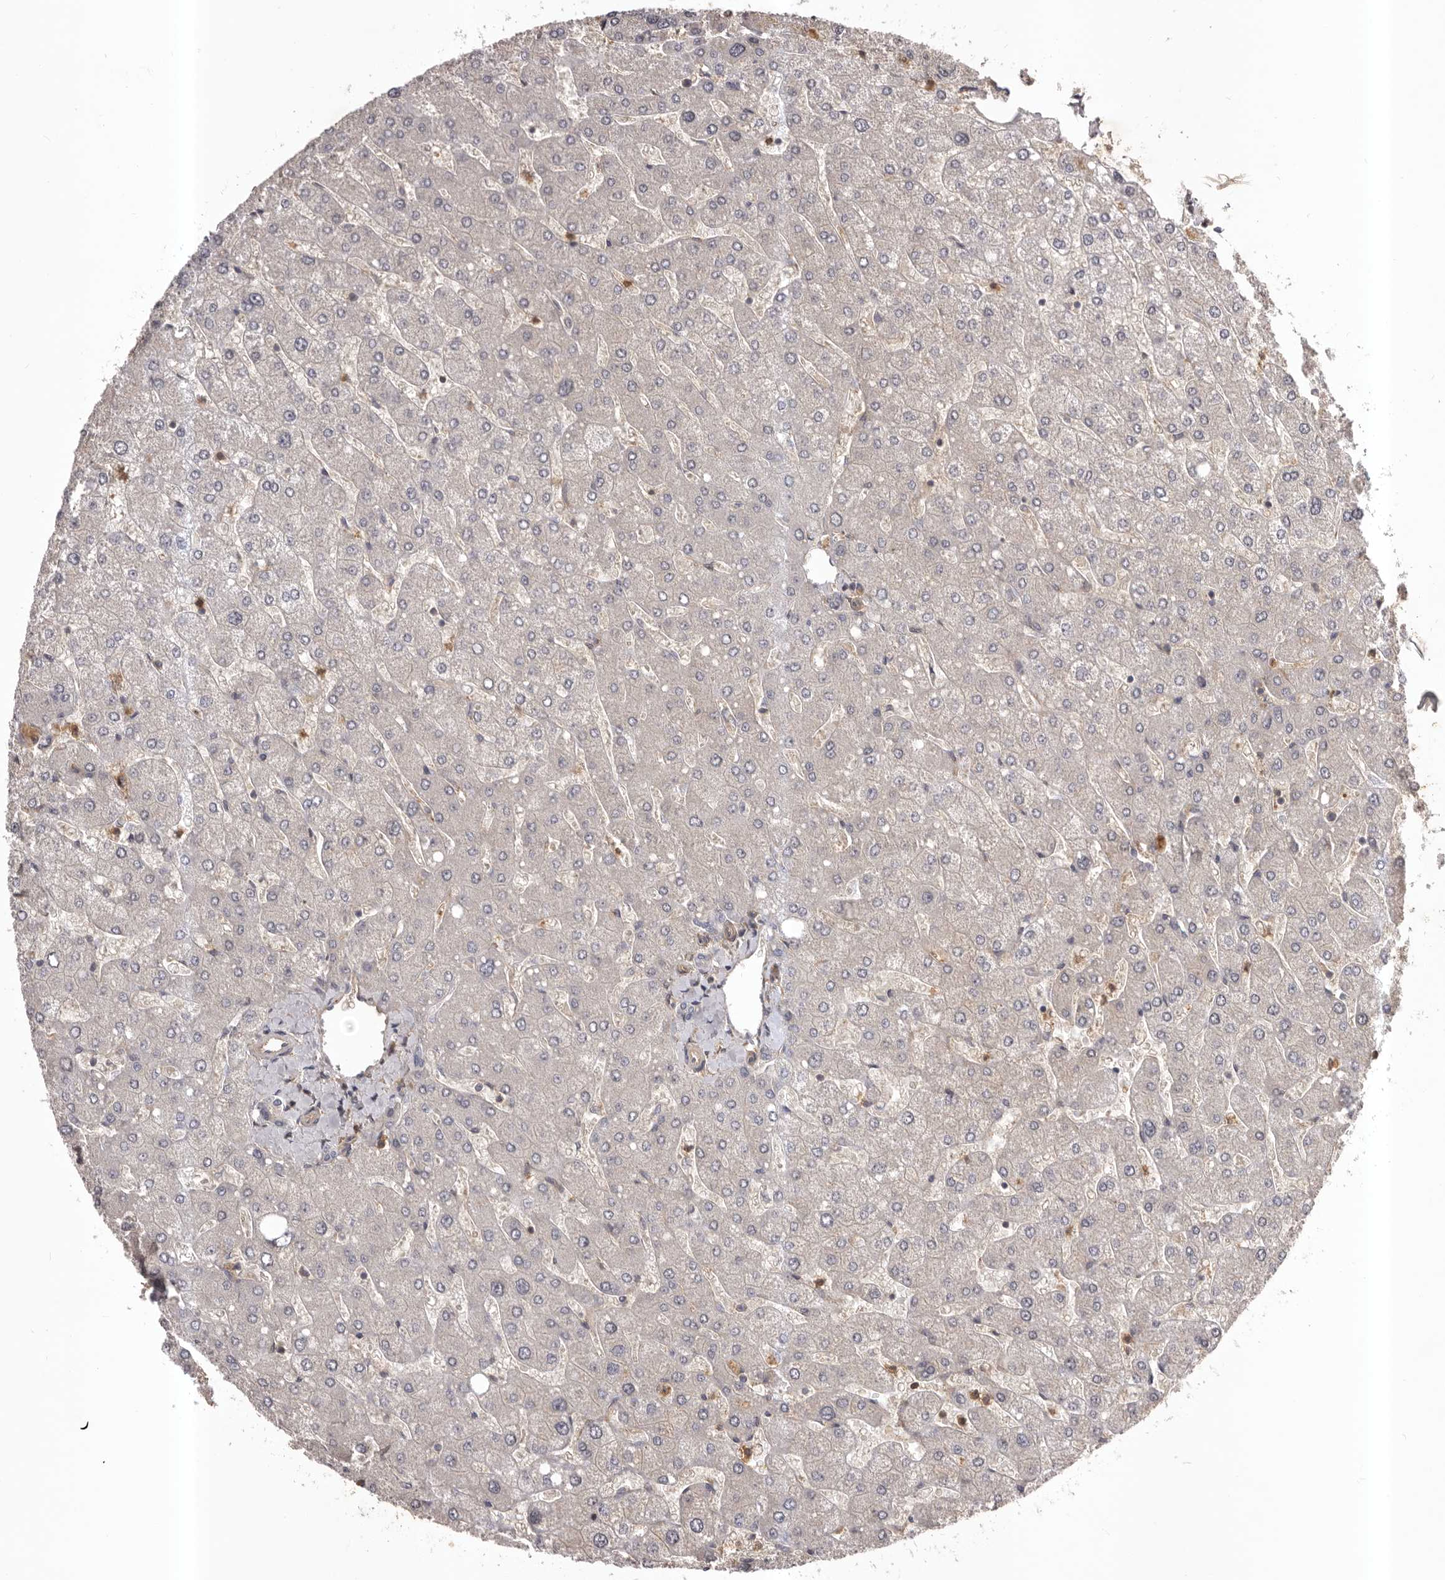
{"staining": {"intensity": "negative", "quantity": "none", "location": "none"}, "tissue": "liver", "cell_type": "Cholangiocytes", "image_type": "normal", "snomed": [{"axis": "morphology", "description": "Normal tissue, NOS"}, {"axis": "topography", "description": "Liver"}], "caption": "This is an immunohistochemistry micrograph of unremarkable human liver. There is no staining in cholangiocytes.", "gene": "GLIPR2", "patient": {"sex": "male", "age": 55}}